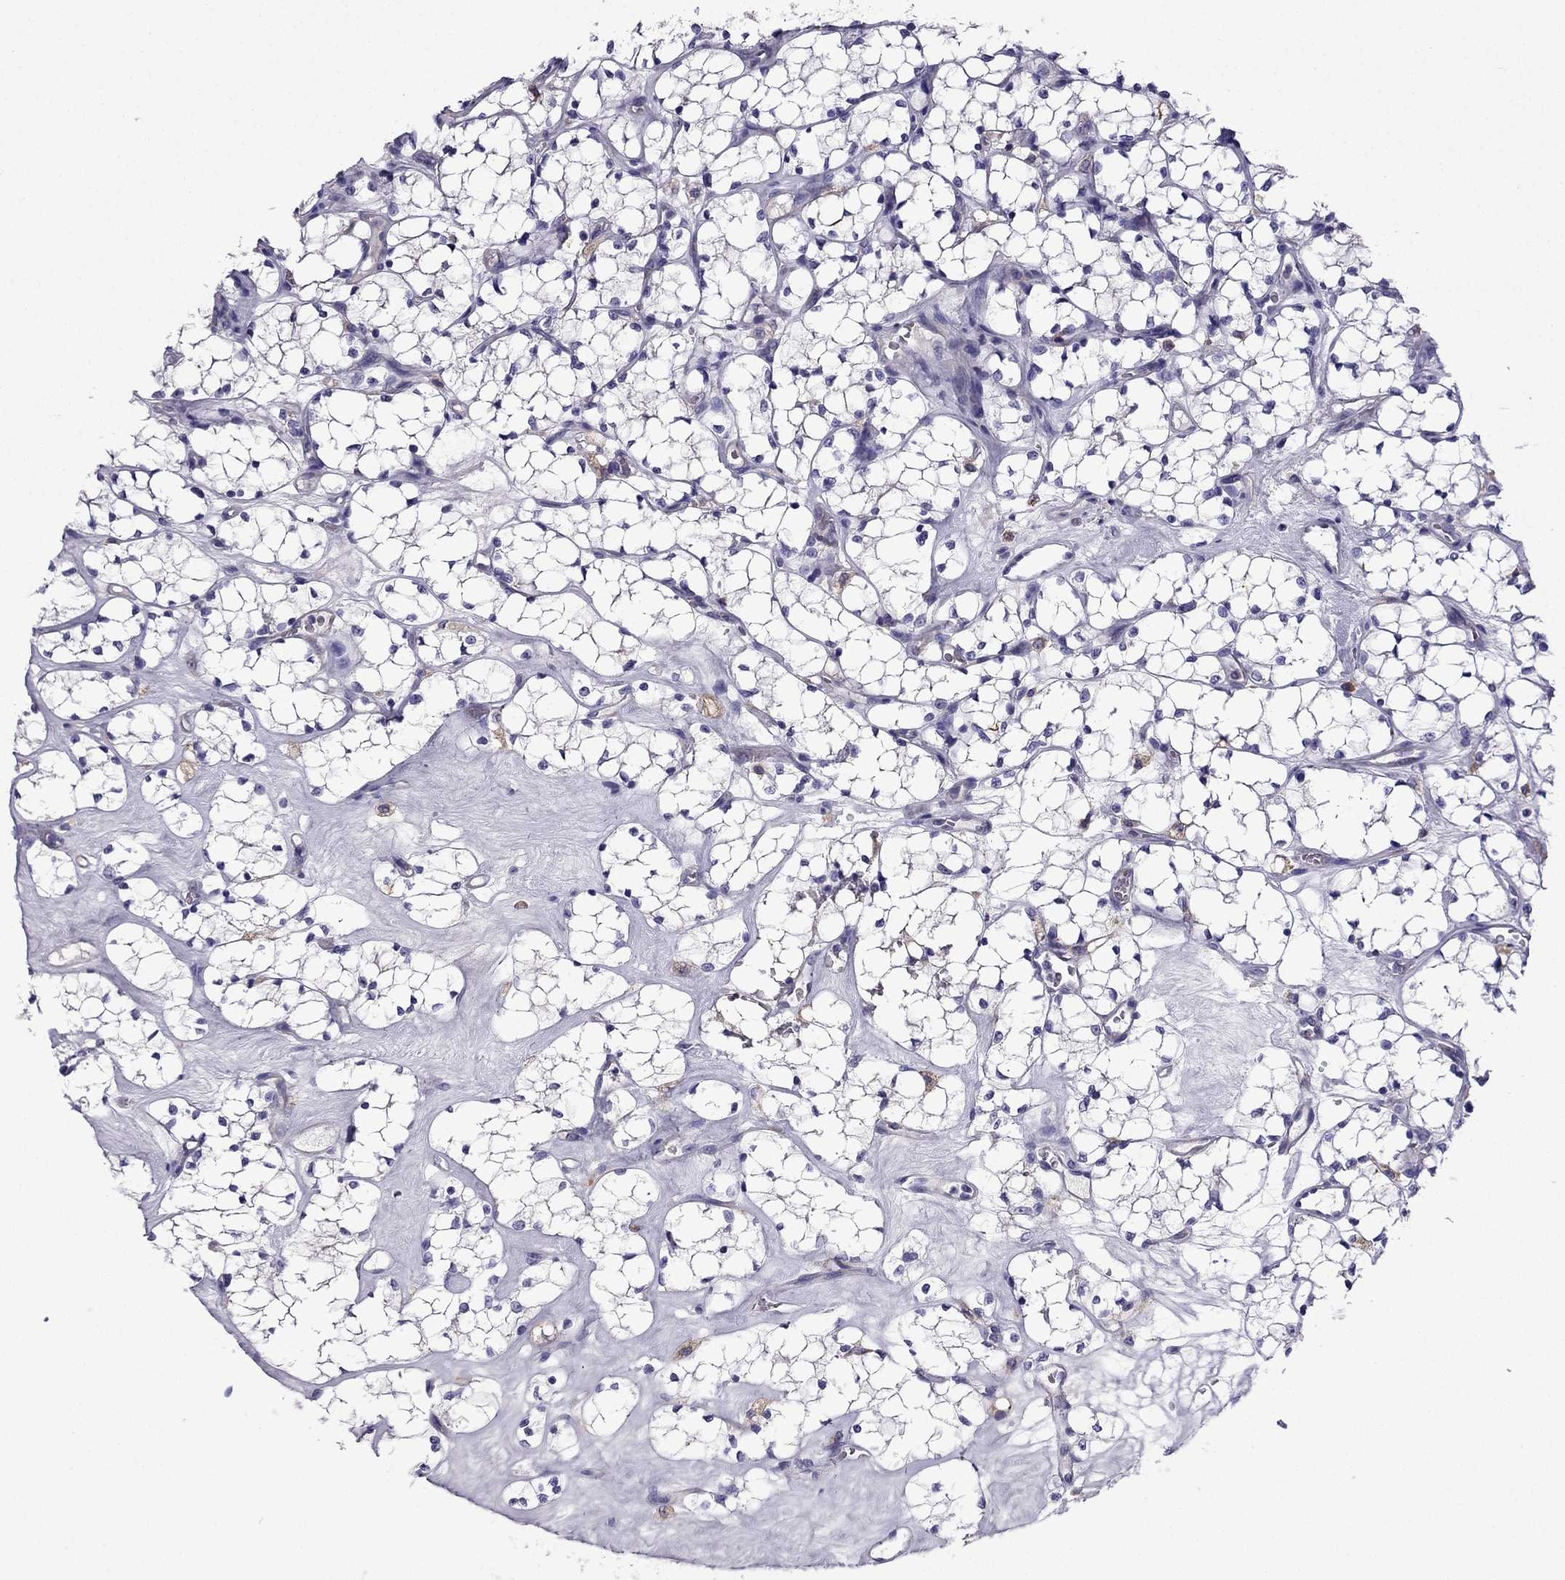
{"staining": {"intensity": "negative", "quantity": "none", "location": "none"}, "tissue": "renal cancer", "cell_type": "Tumor cells", "image_type": "cancer", "snomed": [{"axis": "morphology", "description": "Adenocarcinoma, NOS"}, {"axis": "topography", "description": "Kidney"}], "caption": "The image exhibits no staining of tumor cells in renal cancer (adenocarcinoma).", "gene": "TSSK4", "patient": {"sex": "female", "age": 69}}